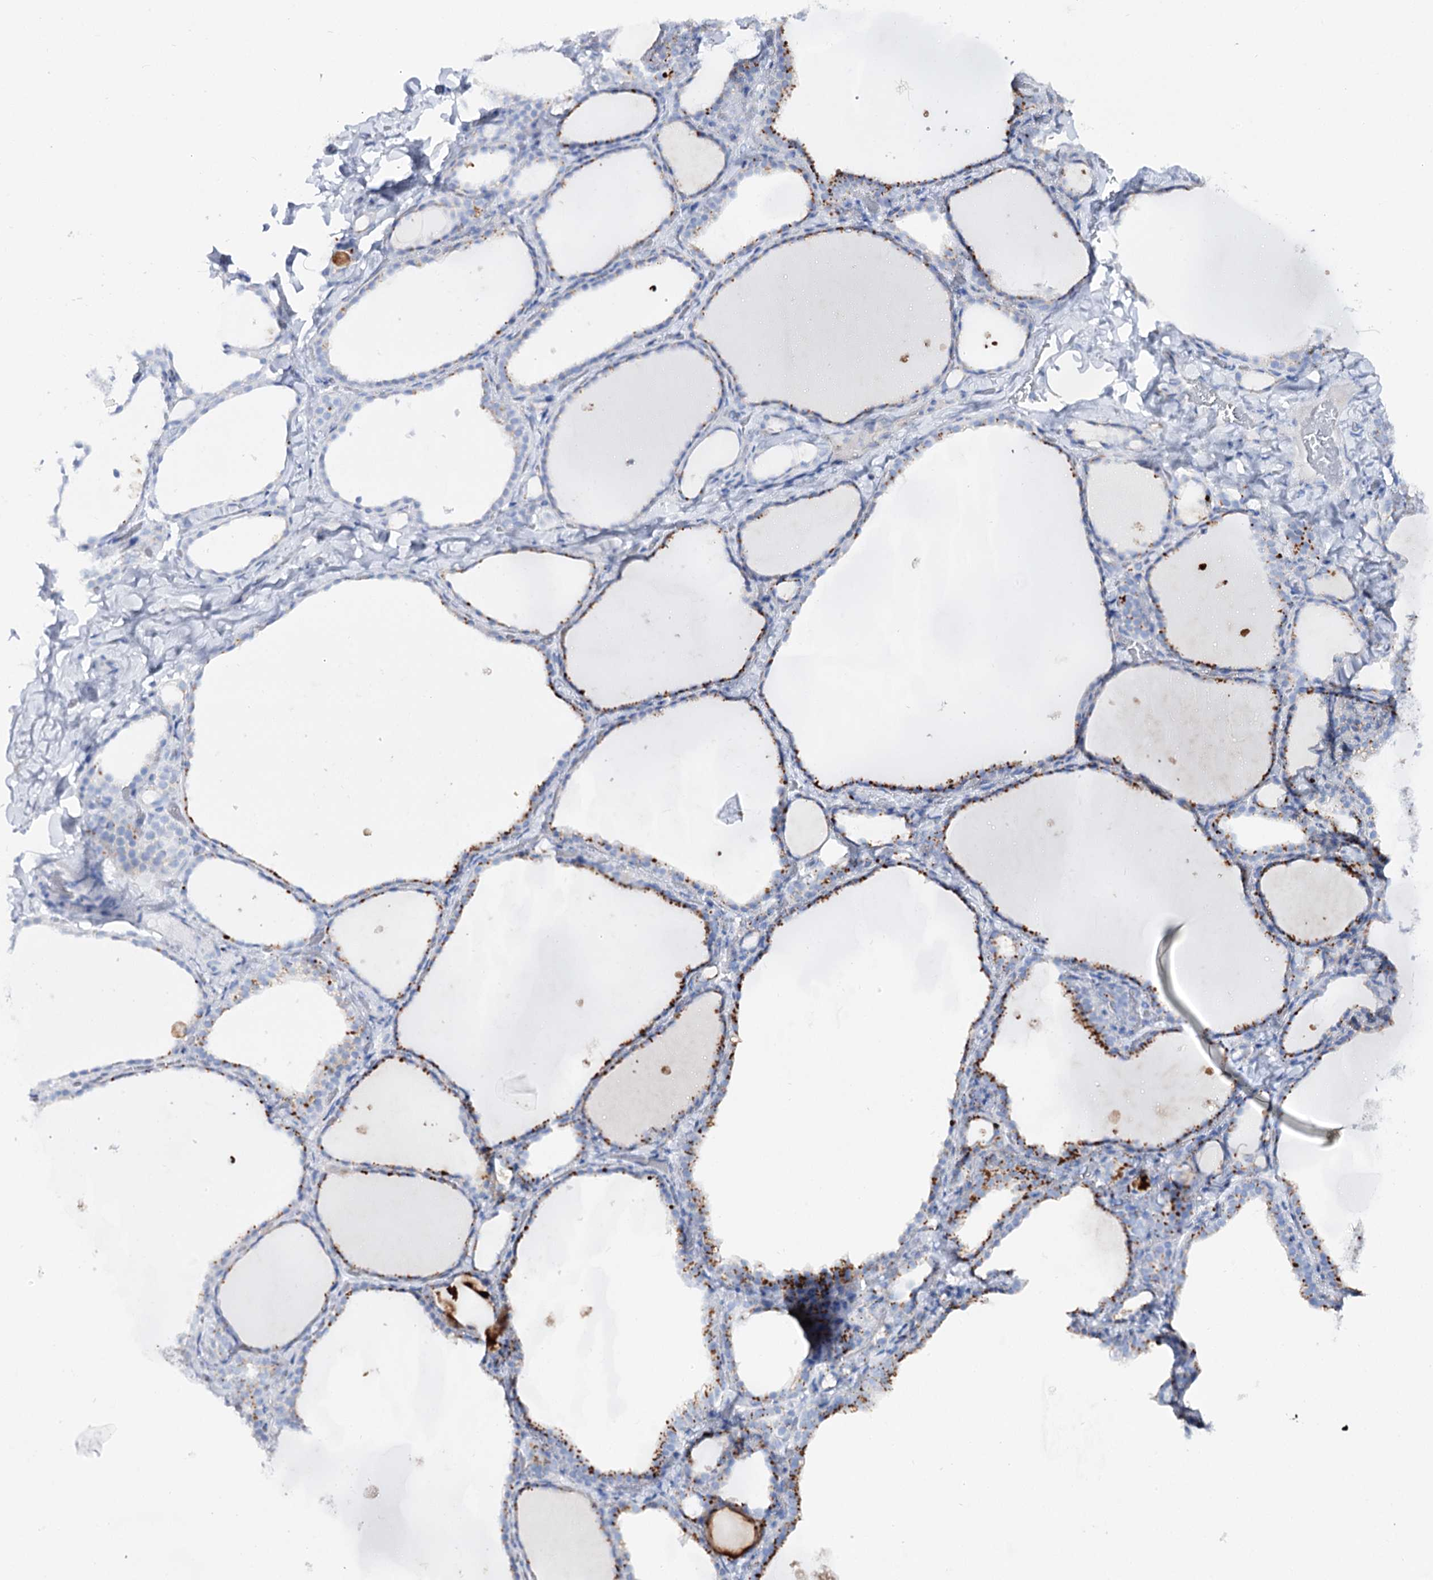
{"staining": {"intensity": "moderate", "quantity": "<25%", "location": "cytoplasmic/membranous"}, "tissue": "thyroid gland", "cell_type": "Glandular cells", "image_type": "normal", "snomed": [{"axis": "morphology", "description": "Normal tissue, NOS"}, {"axis": "topography", "description": "Thyroid gland"}], "caption": "Thyroid gland stained with a brown dye shows moderate cytoplasmic/membranous positive staining in about <25% of glandular cells.", "gene": "SLC3A1", "patient": {"sex": "female", "age": 22}}